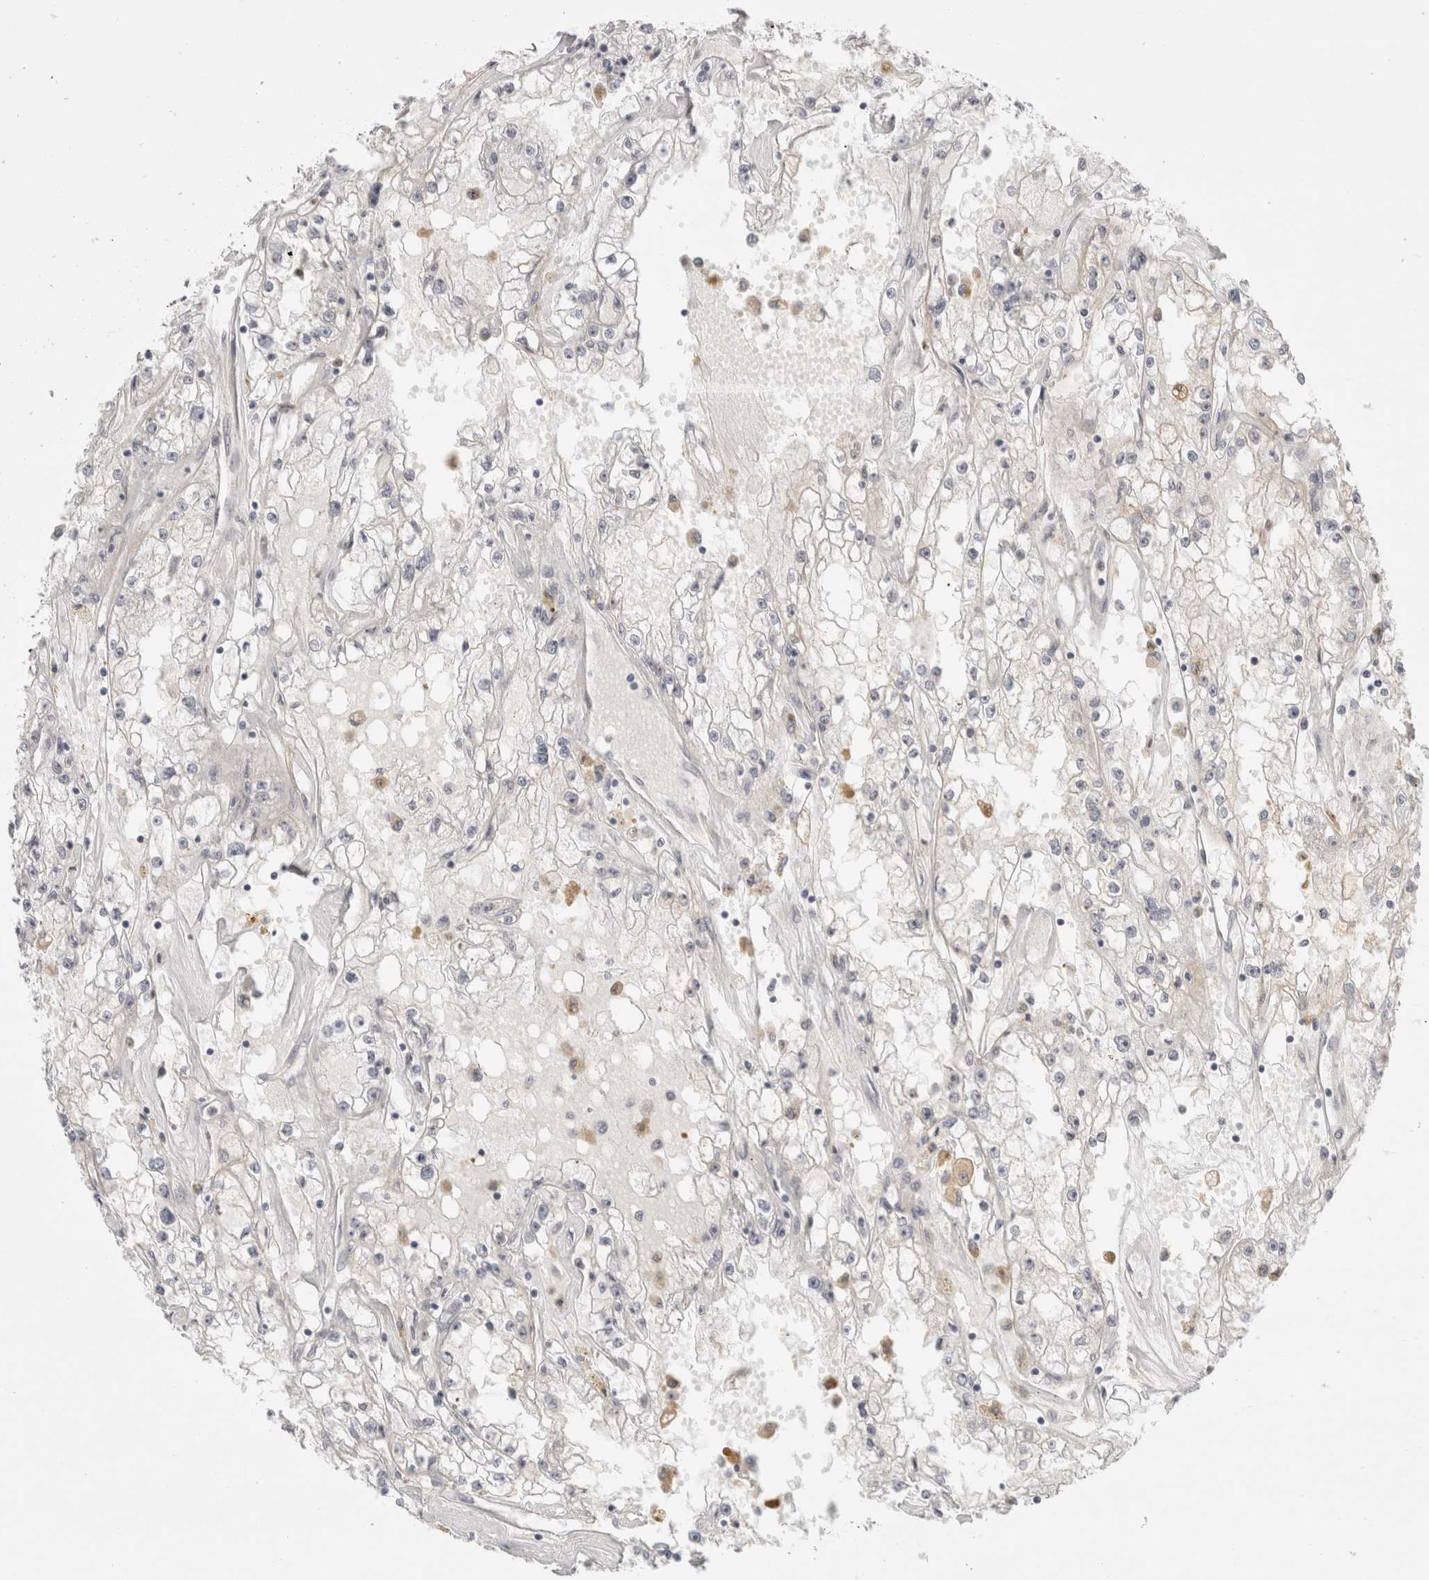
{"staining": {"intensity": "negative", "quantity": "none", "location": "none"}, "tissue": "renal cancer", "cell_type": "Tumor cells", "image_type": "cancer", "snomed": [{"axis": "morphology", "description": "Adenocarcinoma, NOS"}, {"axis": "topography", "description": "Kidney"}], "caption": "A high-resolution photomicrograph shows immunohistochemistry staining of renal adenocarcinoma, which shows no significant positivity in tumor cells.", "gene": "SENP6", "patient": {"sex": "male", "age": 56}}